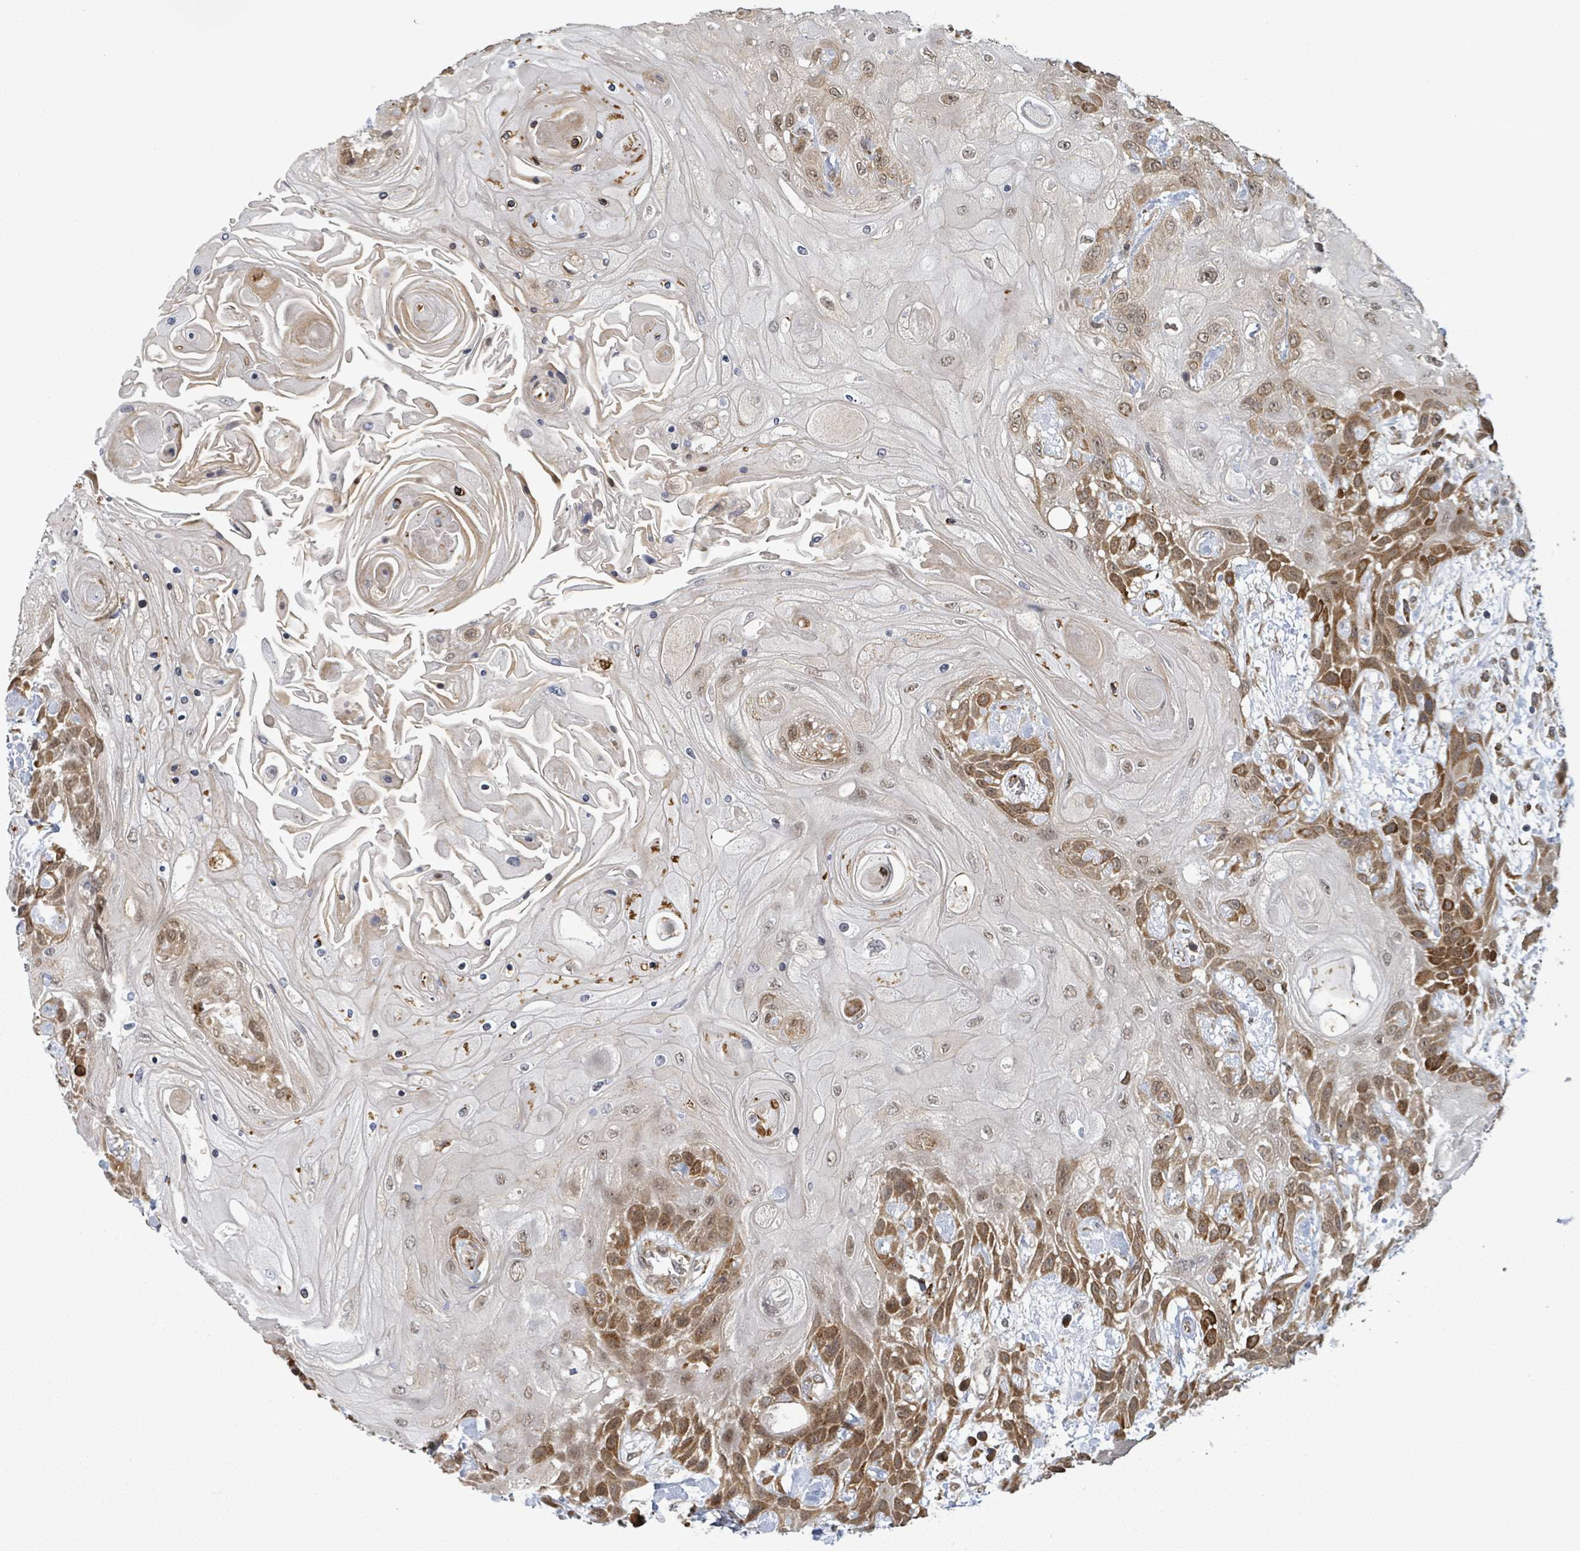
{"staining": {"intensity": "moderate", "quantity": "25%-75%", "location": "cytoplasmic/membranous,nuclear"}, "tissue": "head and neck cancer", "cell_type": "Tumor cells", "image_type": "cancer", "snomed": [{"axis": "morphology", "description": "Squamous cell carcinoma, NOS"}, {"axis": "topography", "description": "Head-Neck"}], "caption": "Moderate cytoplasmic/membranous and nuclear positivity is identified in approximately 25%-75% of tumor cells in head and neck cancer. The staining was performed using DAB, with brown indicating positive protein expression. Nuclei are stained blue with hematoxylin.", "gene": "SHROOM2", "patient": {"sex": "female", "age": 43}}